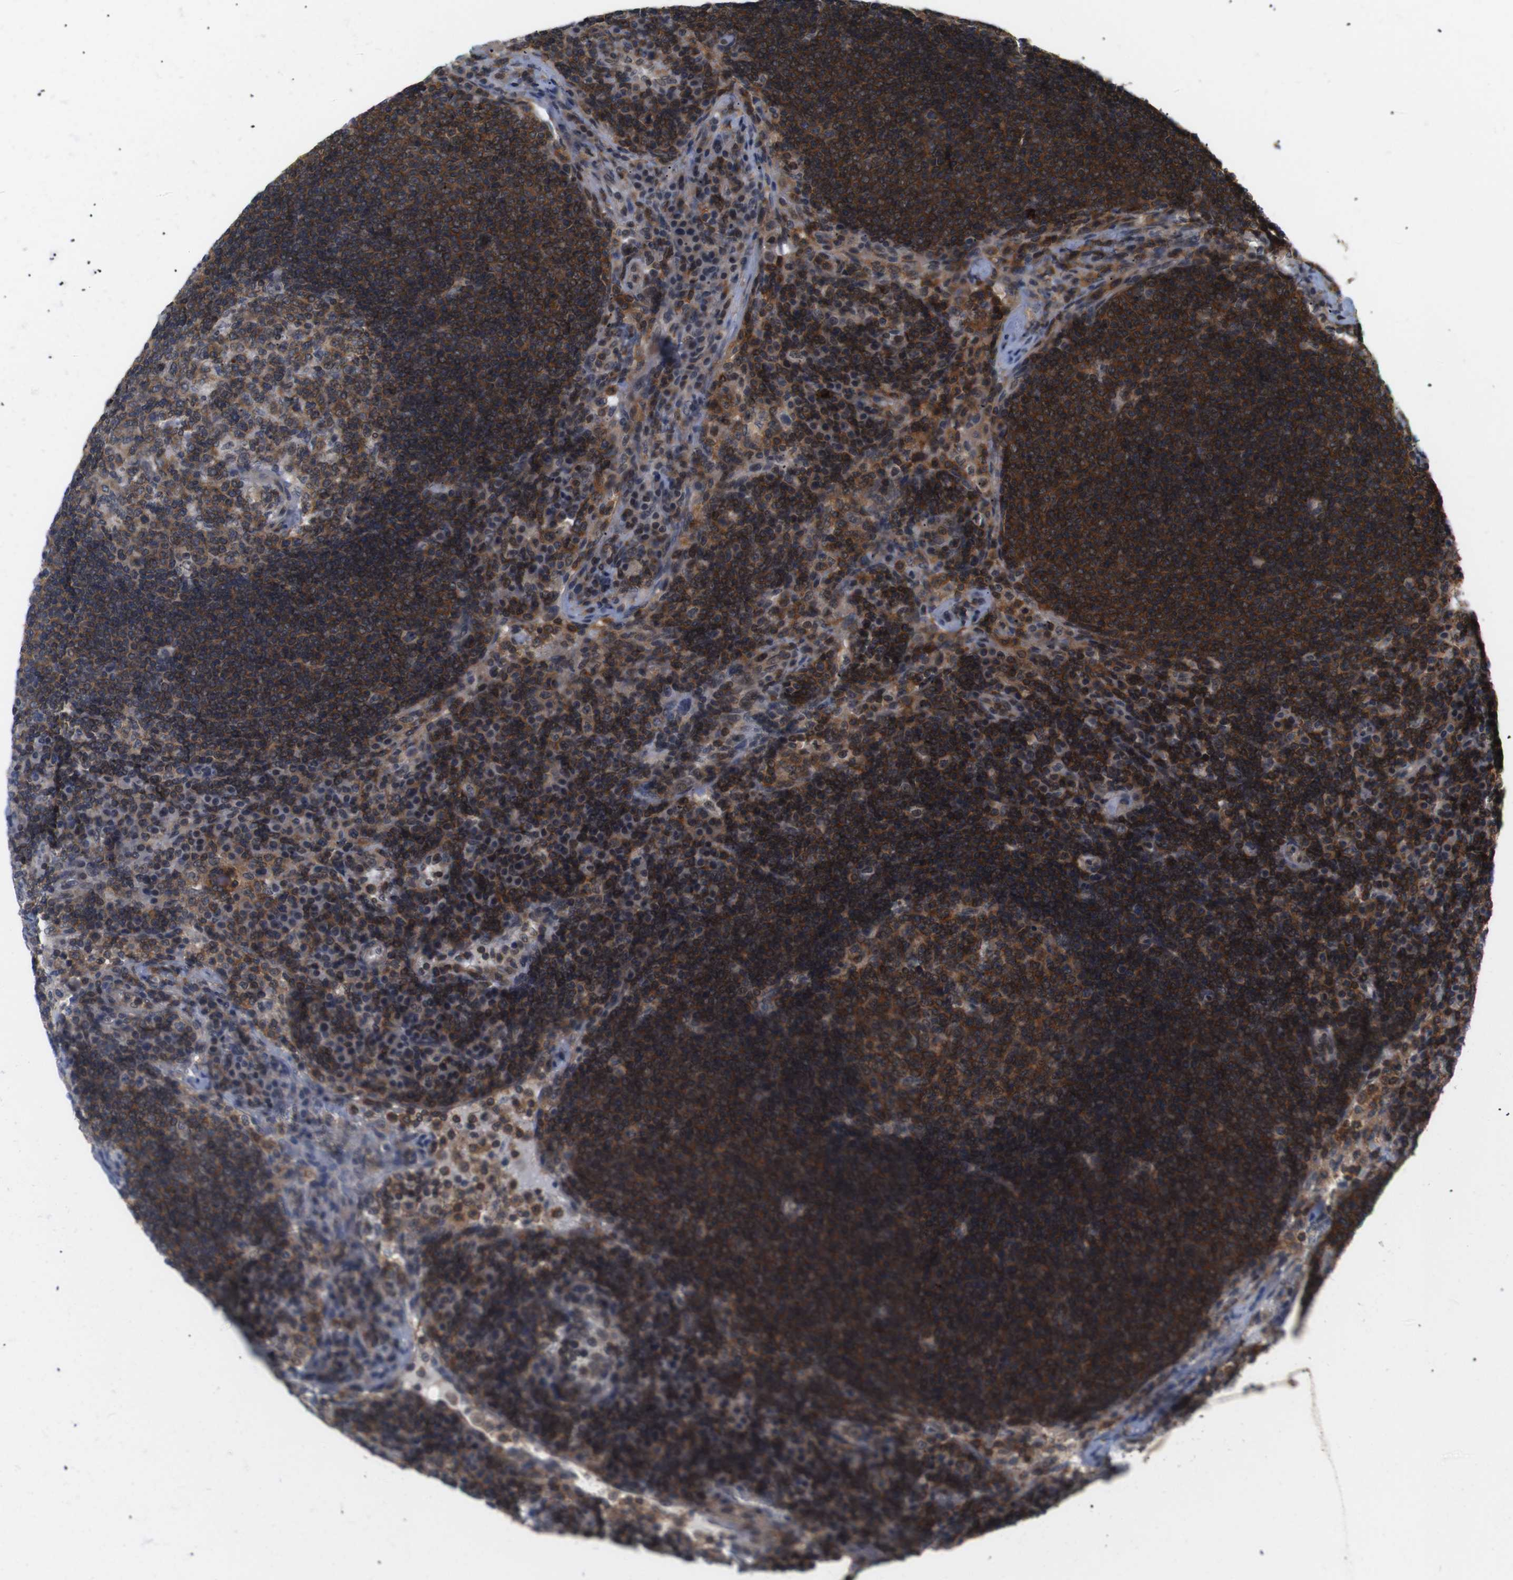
{"staining": {"intensity": "moderate", "quantity": ">75%", "location": "cytoplasmic/membranous"}, "tissue": "lymph node", "cell_type": "Germinal center cells", "image_type": "normal", "snomed": [{"axis": "morphology", "description": "Normal tissue, NOS"}, {"axis": "topography", "description": "Lymph node"}], "caption": "Lymph node stained with DAB (3,3'-diaminobenzidine) immunohistochemistry (IHC) reveals medium levels of moderate cytoplasmic/membranous staining in about >75% of germinal center cells. Nuclei are stained in blue.", "gene": "BRWD3", "patient": {"sex": "female", "age": 53}}